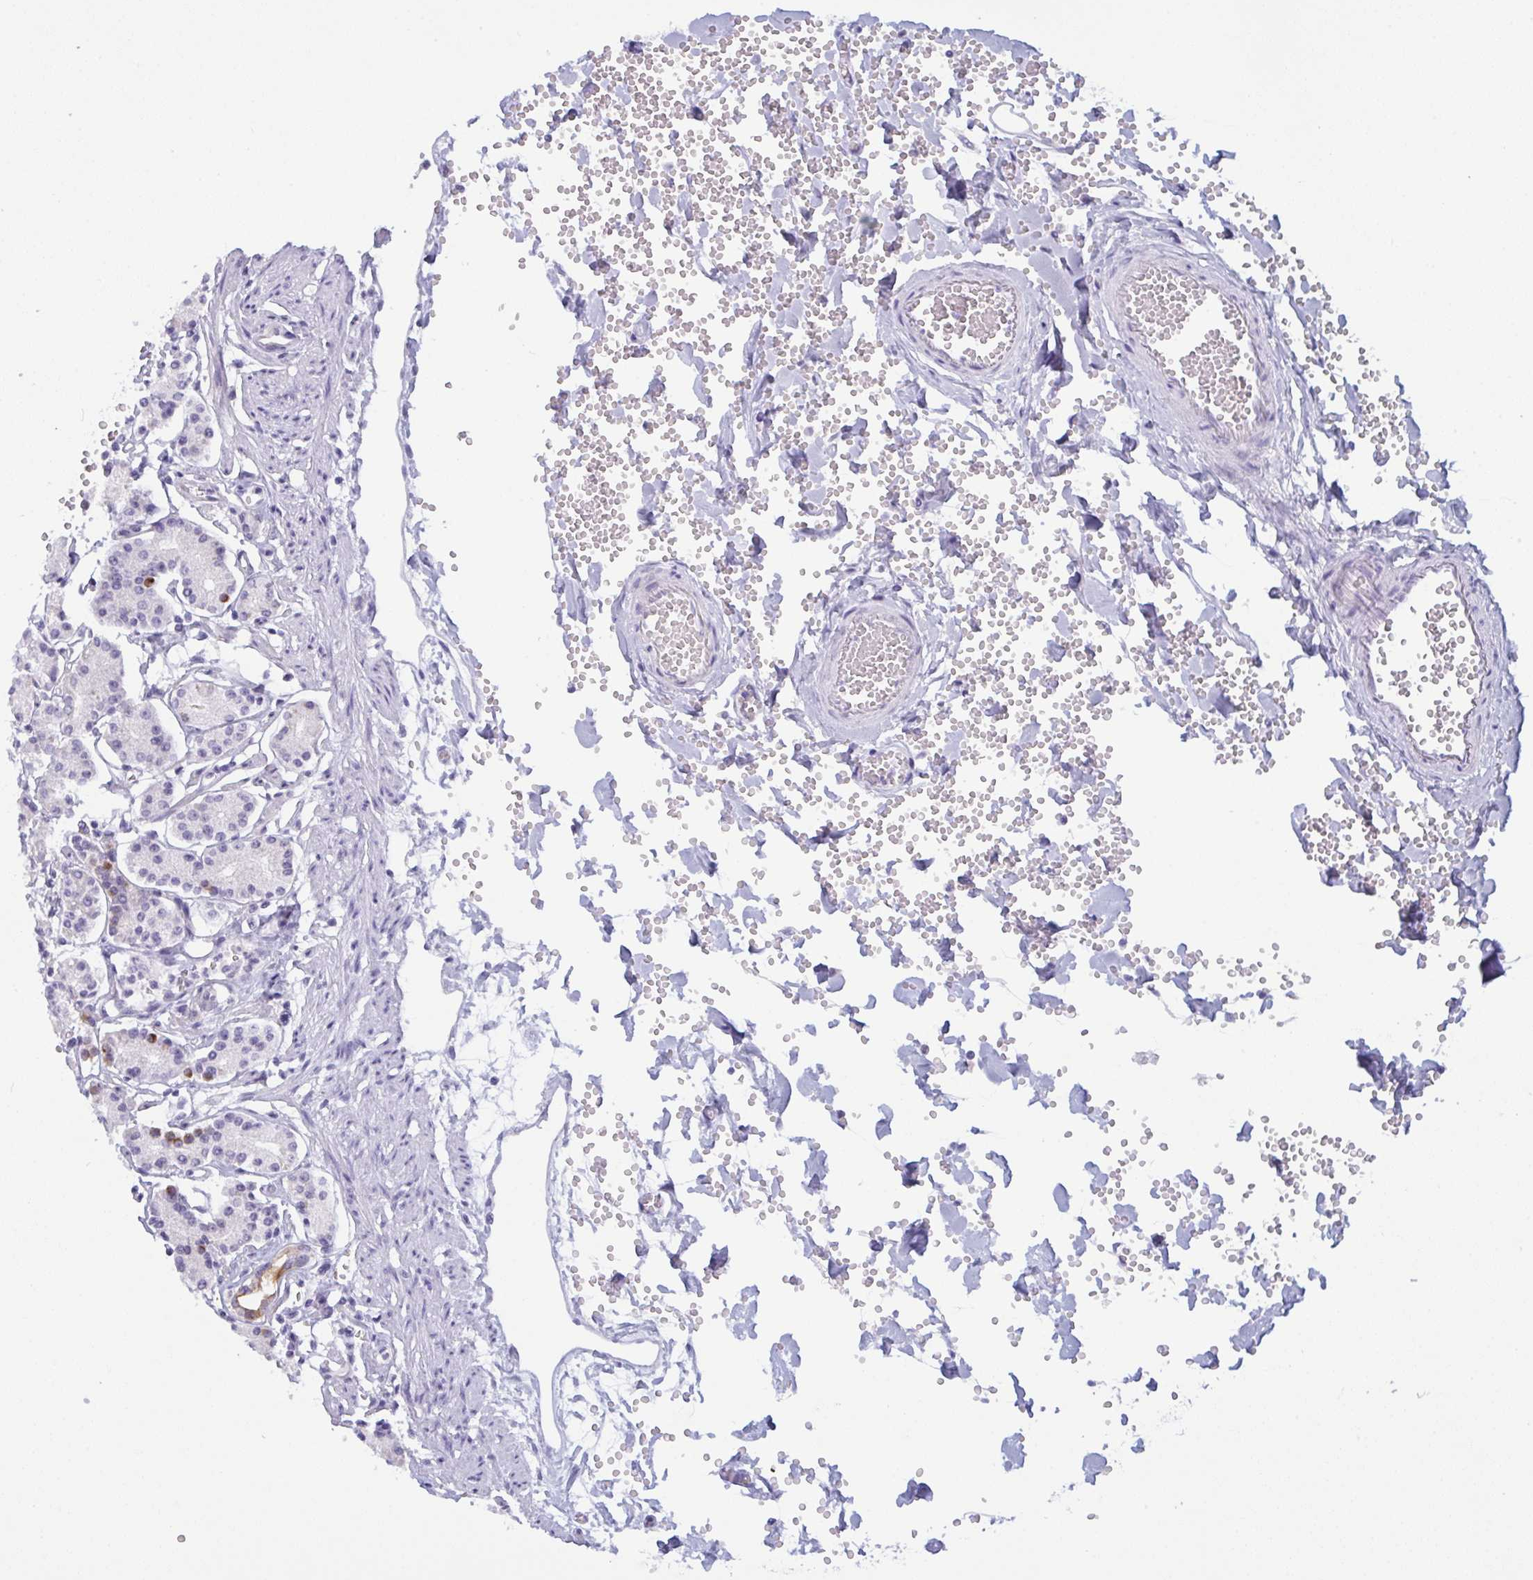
{"staining": {"intensity": "moderate", "quantity": "25%-75%", "location": "cytoplasmic/membranous"}, "tissue": "stomach", "cell_type": "Glandular cells", "image_type": "normal", "snomed": [{"axis": "morphology", "description": "Normal tissue, NOS"}, {"axis": "topography", "description": "Stomach"}], "caption": "Immunohistochemical staining of normal stomach reveals moderate cytoplasmic/membranous protein positivity in approximately 25%-75% of glandular cells.", "gene": "TENT5D", "patient": {"sex": "female", "age": 62}}